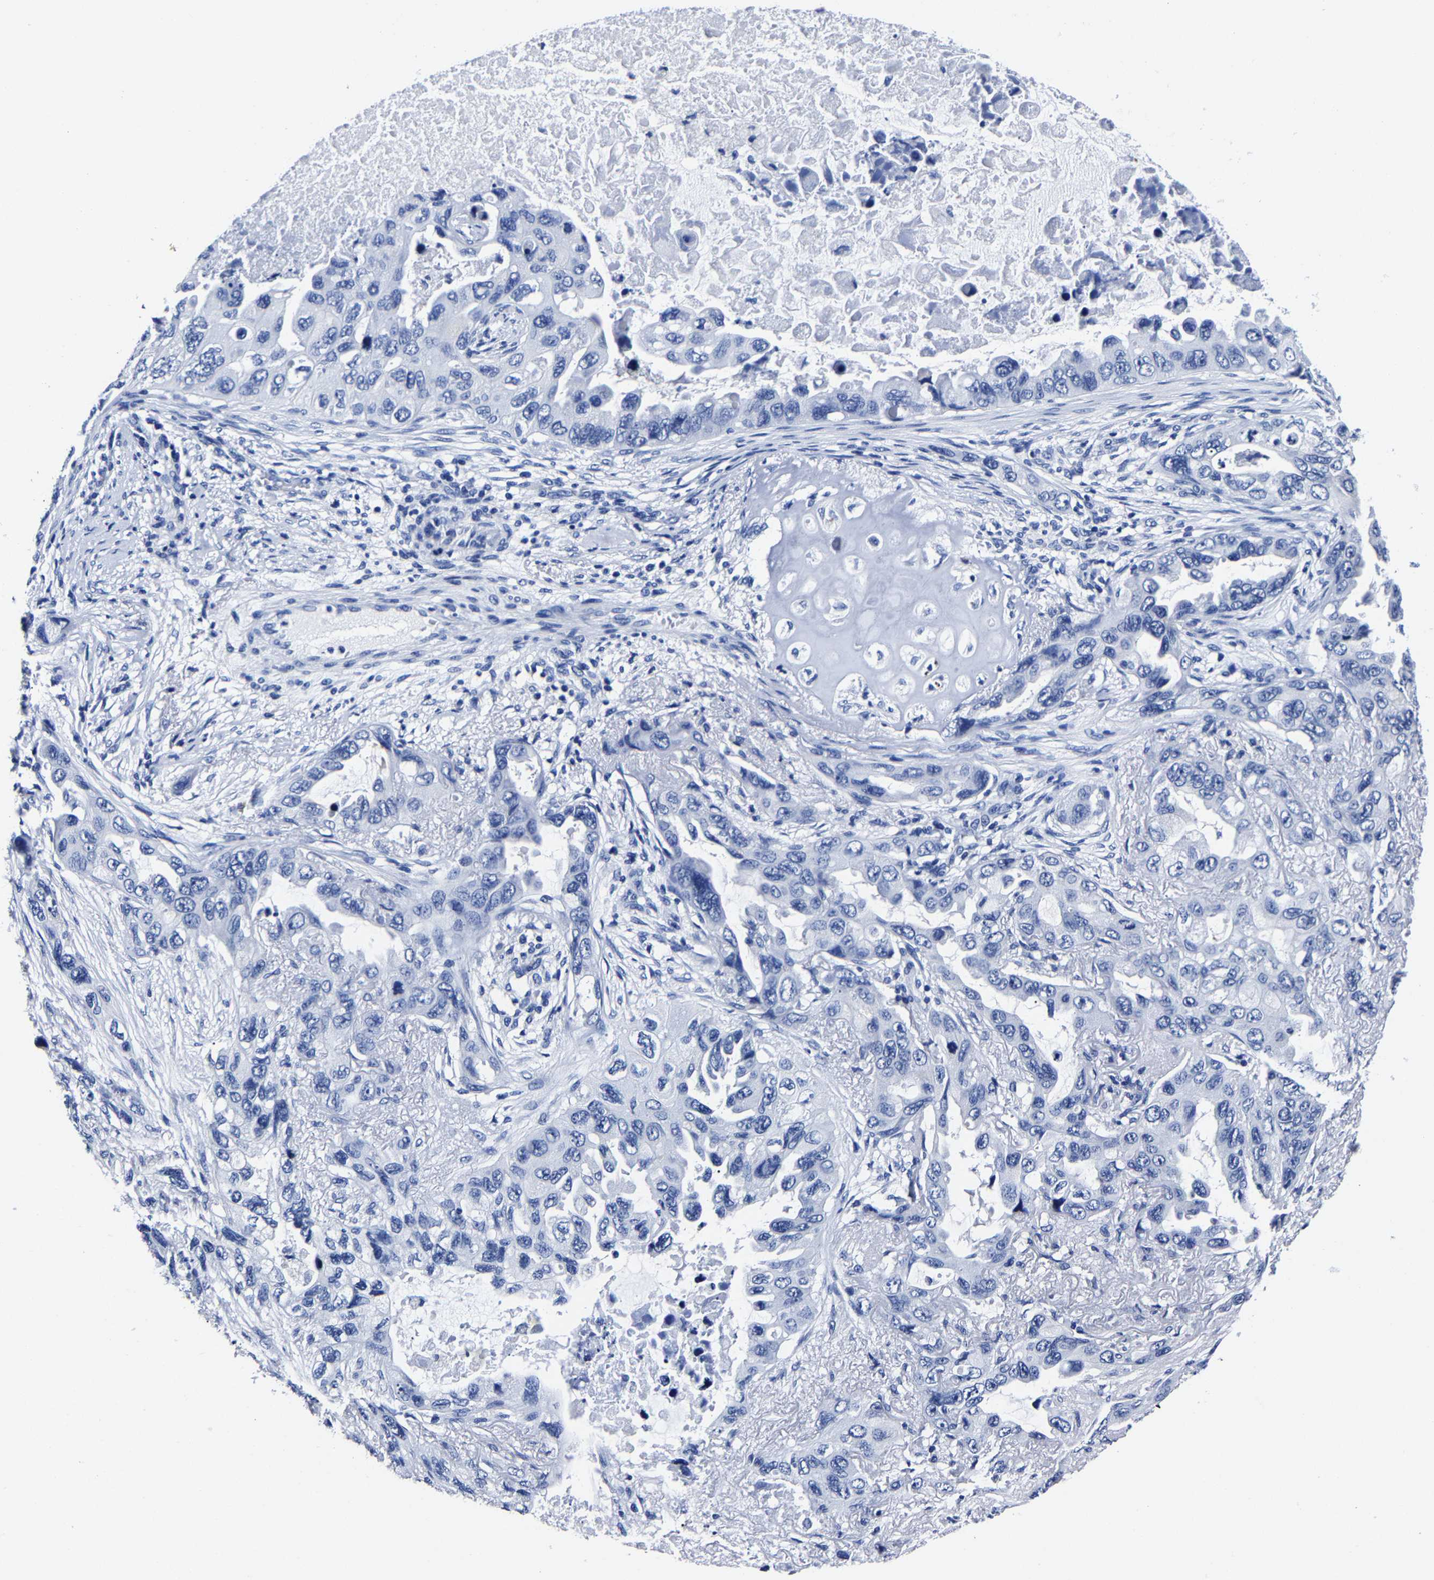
{"staining": {"intensity": "negative", "quantity": "none", "location": "none"}, "tissue": "lung cancer", "cell_type": "Tumor cells", "image_type": "cancer", "snomed": [{"axis": "morphology", "description": "Squamous cell carcinoma, NOS"}, {"axis": "topography", "description": "Lung"}], "caption": "High power microscopy micrograph of an IHC histopathology image of lung squamous cell carcinoma, revealing no significant positivity in tumor cells.", "gene": "CPA2", "patient": {"sex": "female", "age": 73}}